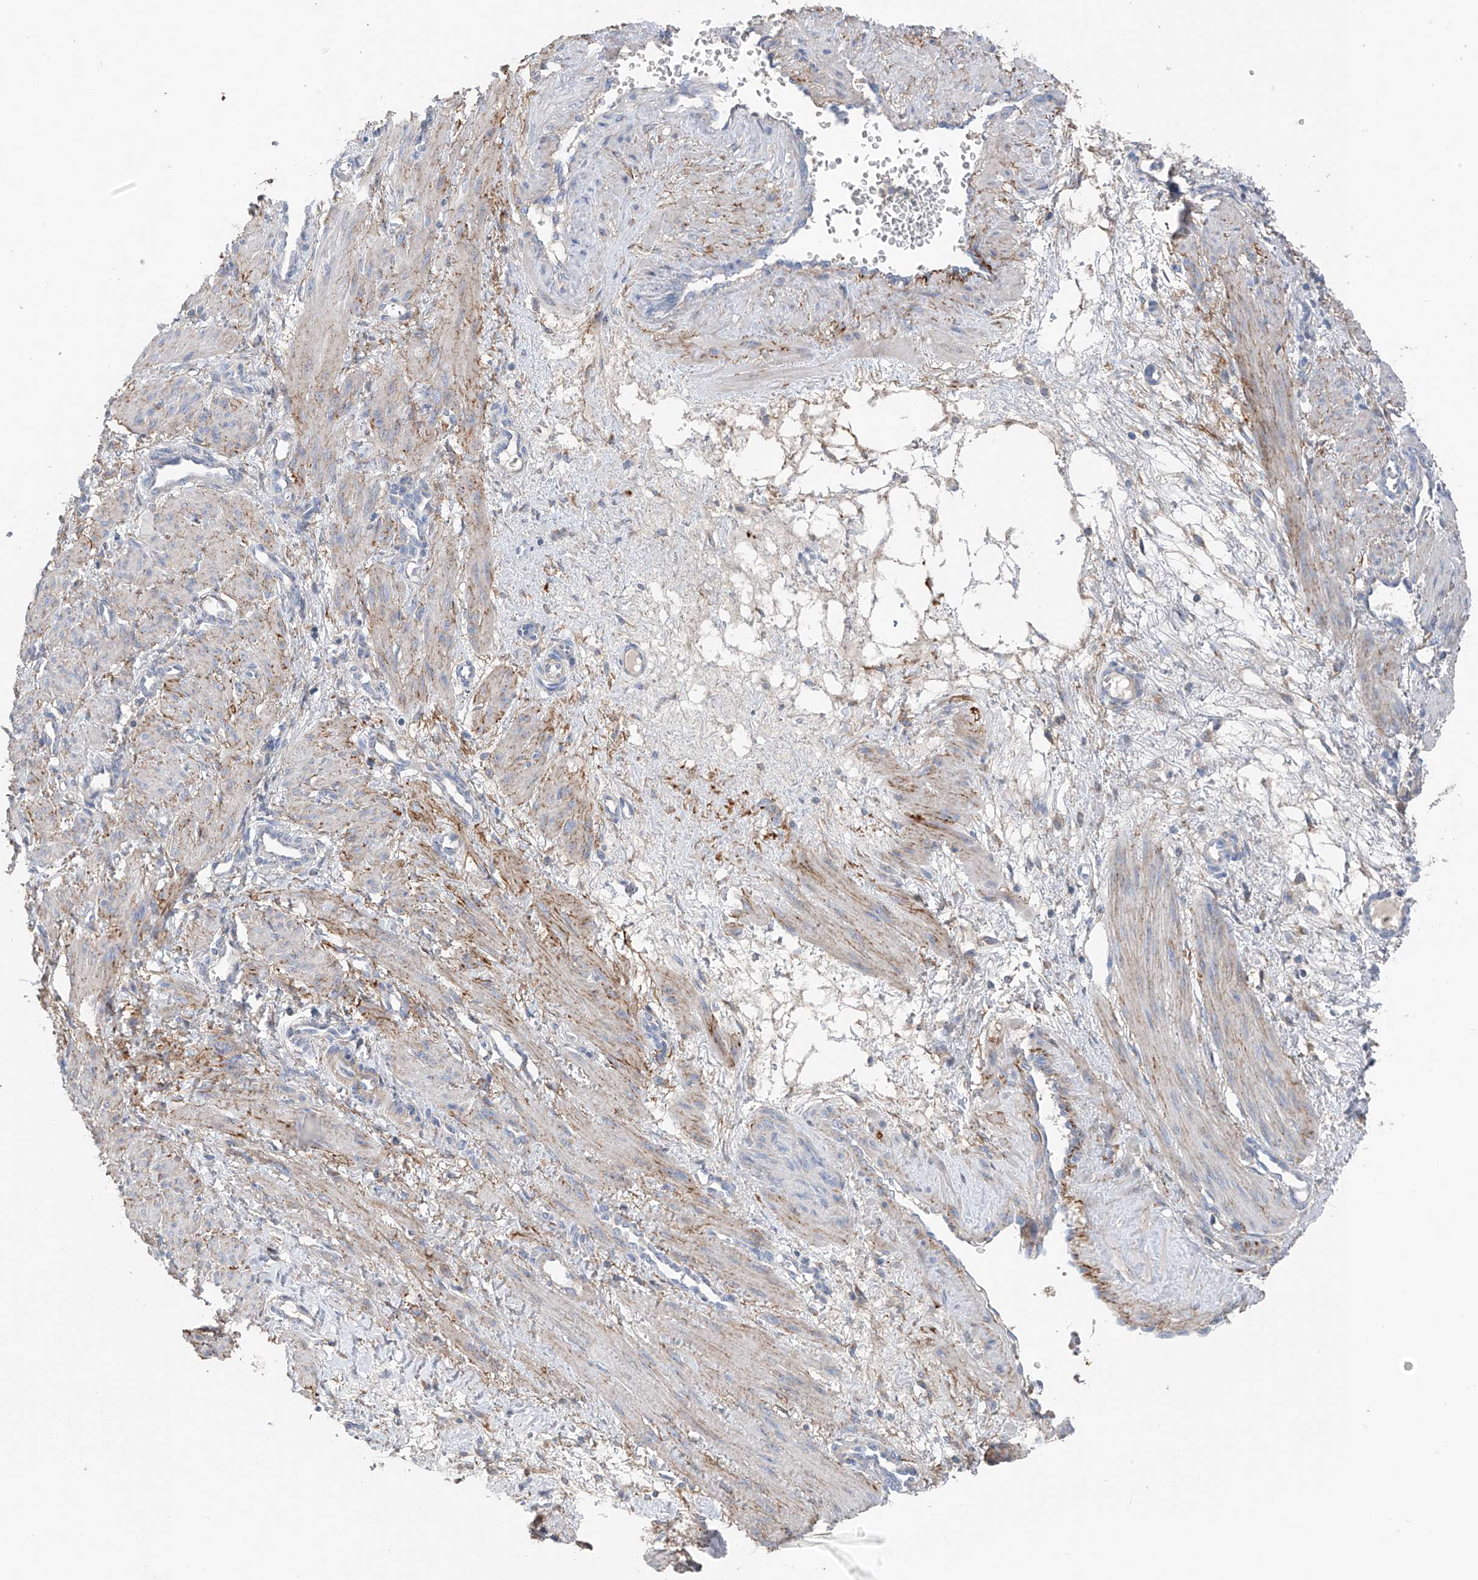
{"staining": {"intensity": "negative", "quantity": "none", "location": "none"}, "tissue": "smooth muscle", "cell_type": "Smooth muscle cells", "image_type": "normal", "snomed": [{"axis": "morphology", "description": "Normal tissue, NOS"}, {"axis": "topography", "description": "Endometrium"}], "caption": "An immunohistochemistry image of normal smooth muscle is shown. There is no staining in smooth muscle cells of smooth muscle.", "gene": "GALNTL6", "patient": {"sex": "female", "age": 33}}